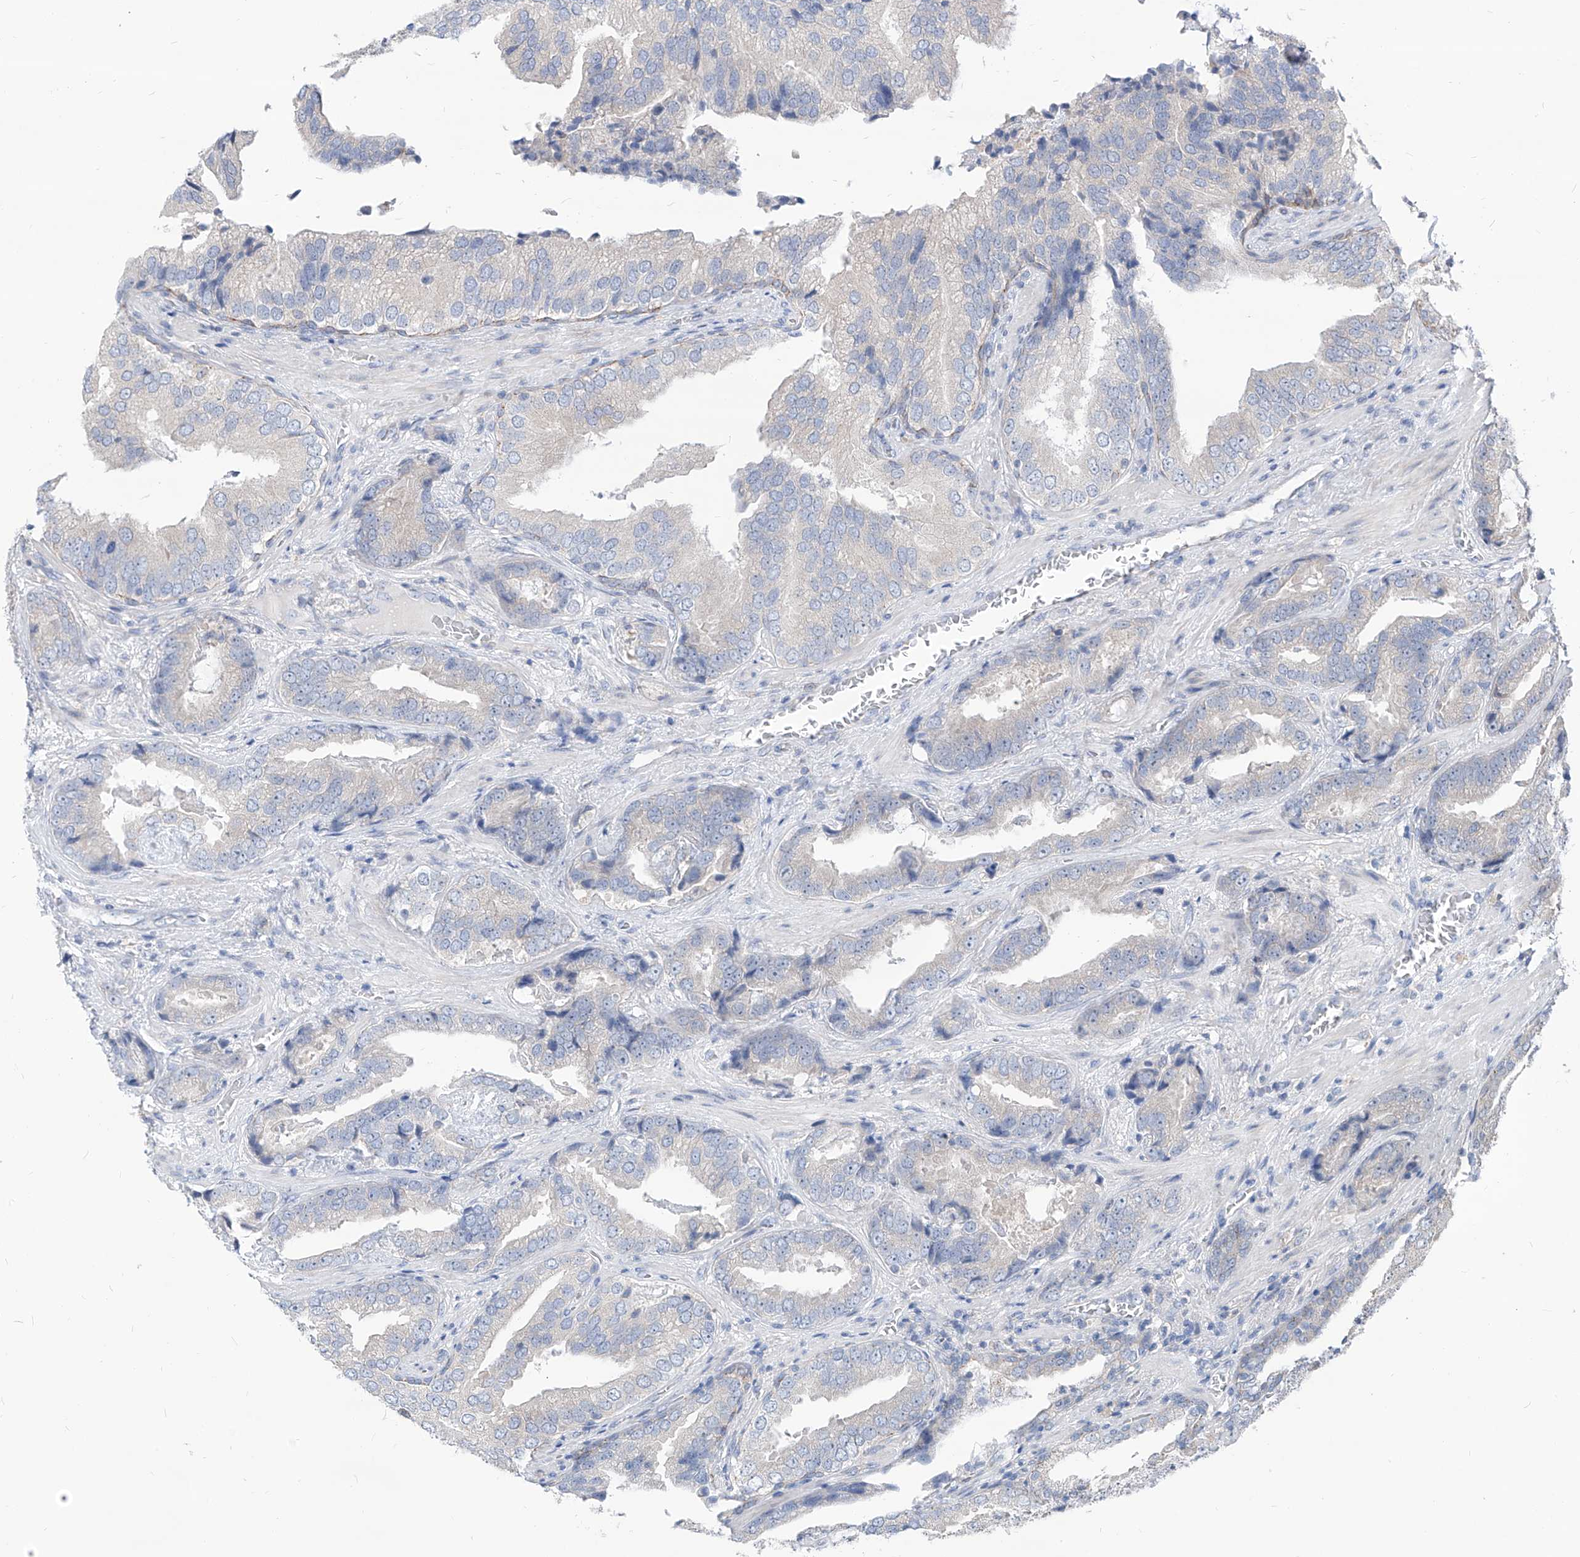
{"staining": {"intensity": "negative", "quantity": "none", "location": "none"}, "tissue": "prostate cancer", "cell_type": "Tumor cells", "image_type": "cancer", "snomed": [{"axis": "morphology", "description": "Adenocarcinoma, Low grade"}, {"axis": "topography", "description": "Prostate"}], "caption": "This micrograph is of adenocarcinoma (low-grade) (prostate) stained with immunohistochemistry (IHC) to label a protein in brown with the nuclei are counter-stained blue. There is no staining in tumor cells.", "gene": "AGPS", "patient": {"sex": "male", "age": 67}}